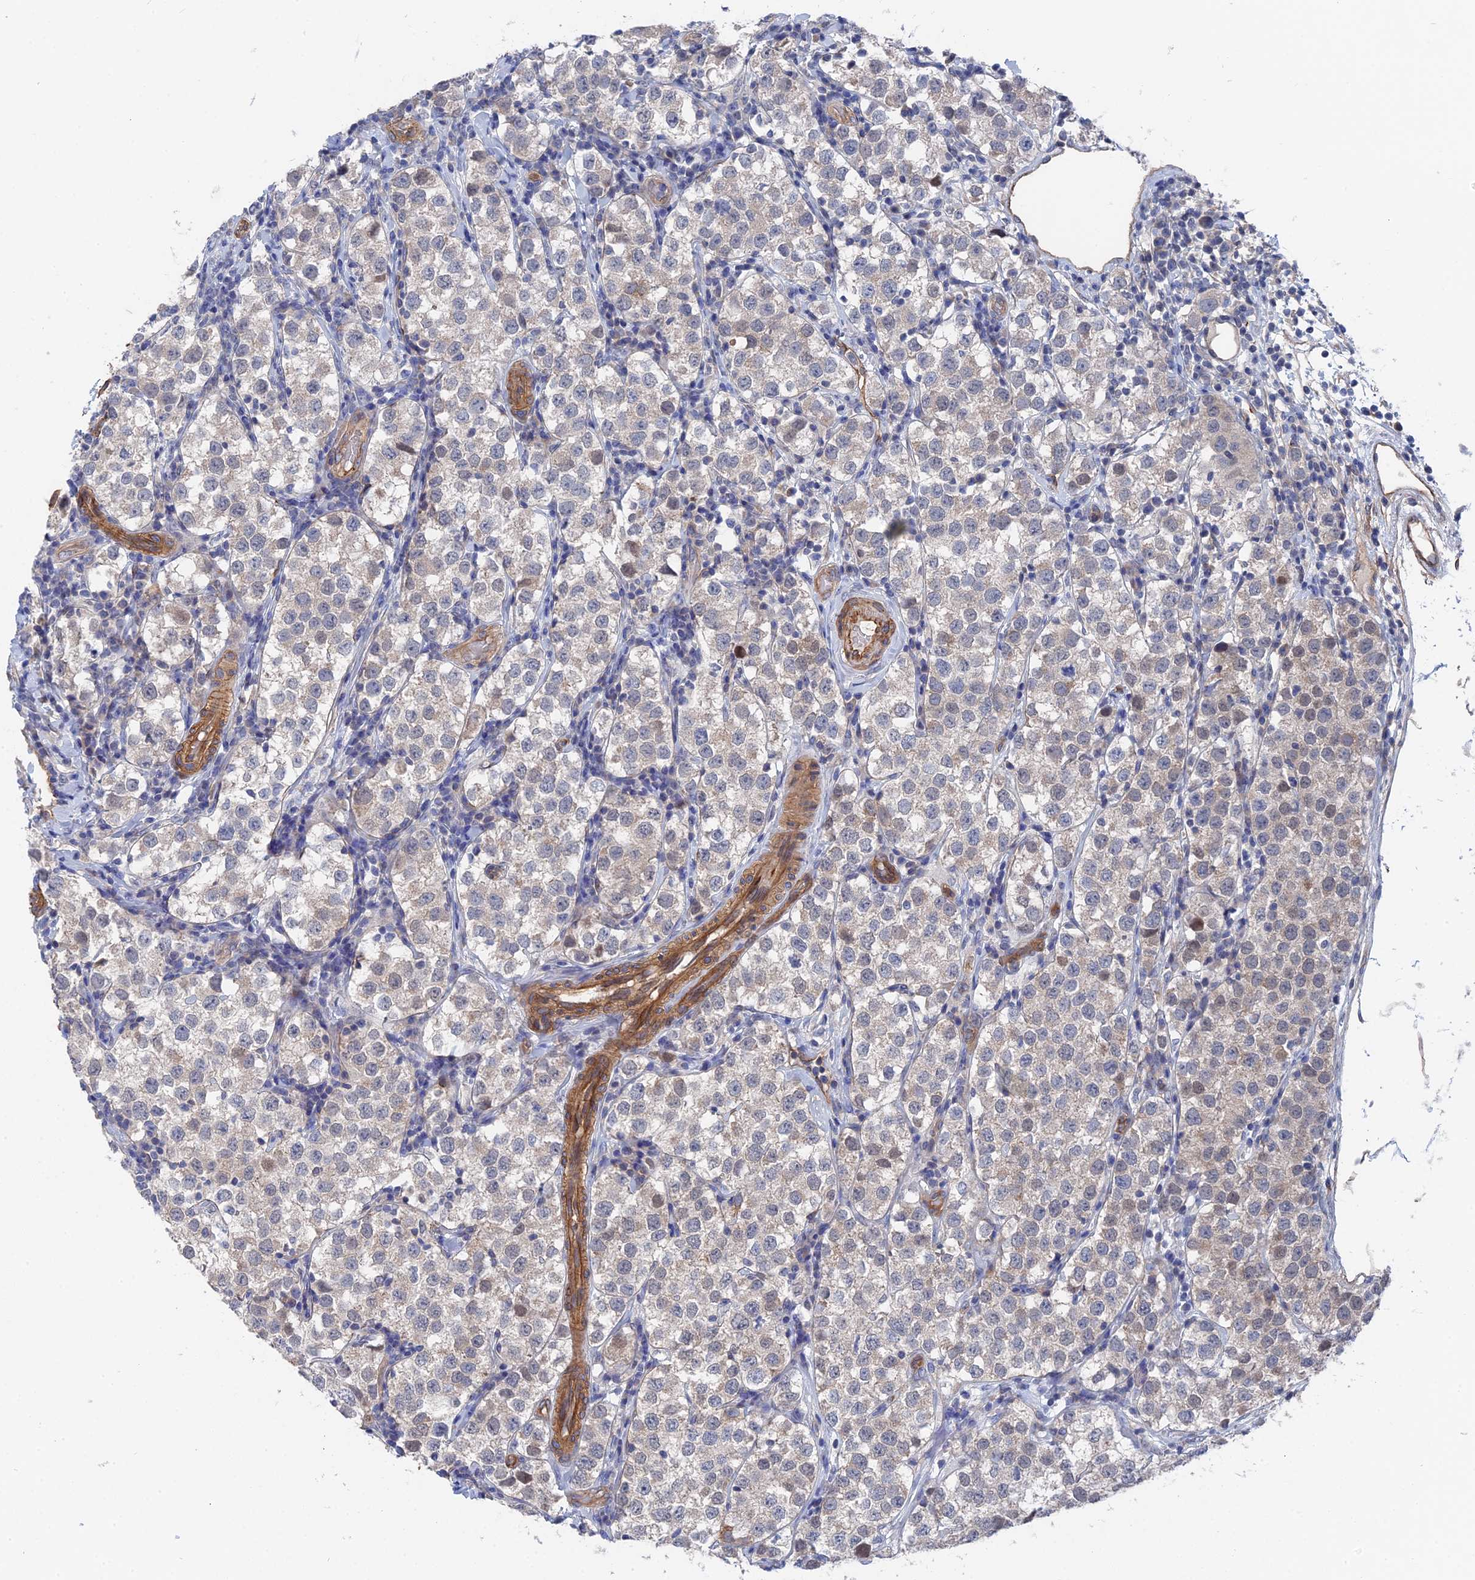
{"staining": {"intensity": "negative", "quantity": "none", "location": "none"}, "tissue": "testis cancer", "cell_type": "Tumor cells", "image_type": "cancer", "snomed": [{"axis": "morphology", "description": "Seminoma, NOS"}, {"axis": "topography", "description": "Testis"}], "caption": "A micrograph of human testis seminoma is negative for staining in tumor cells.", "gene": "MTHFSD", "patient": {"sex": "male", "age": 34}}